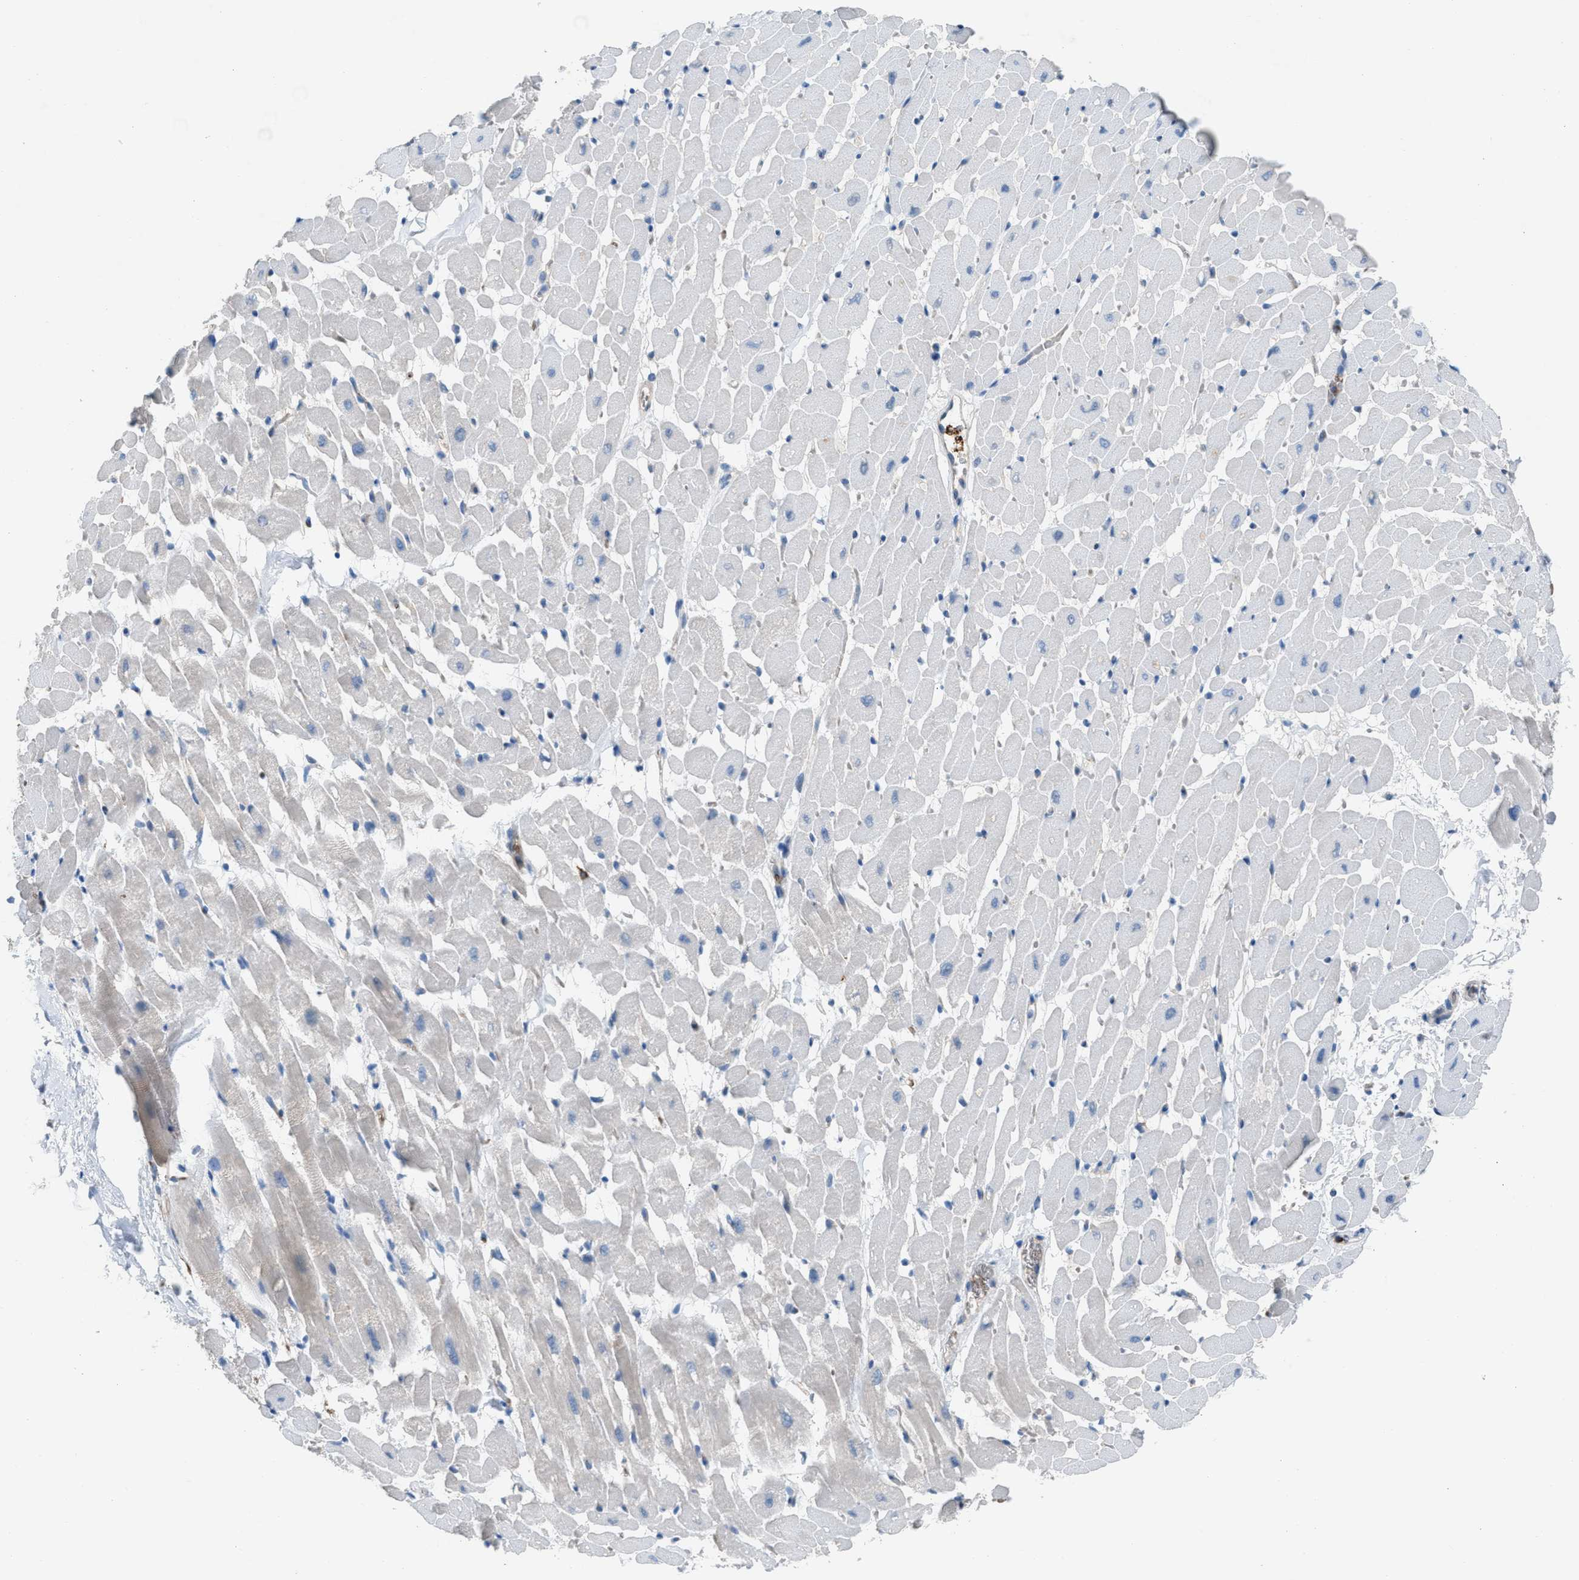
{"staining": {"intensity": "negative", "quantity": "none", "location": "none"}, "tissue": "heart muscle", "cell_type": "Cardiomyocytes", "image_type": "normal", "snomed": [{"axis": "morphology", "description": "Normal tissue, NOS"}, {"axis": "topography", "description": "Heart"}], "caption": "Photomicrograph shows no significant protein expression in cardiomyocytes of normal heart muscle.", "gene": "CFAP77", "patient": {"sex": "male", "age": 45}}